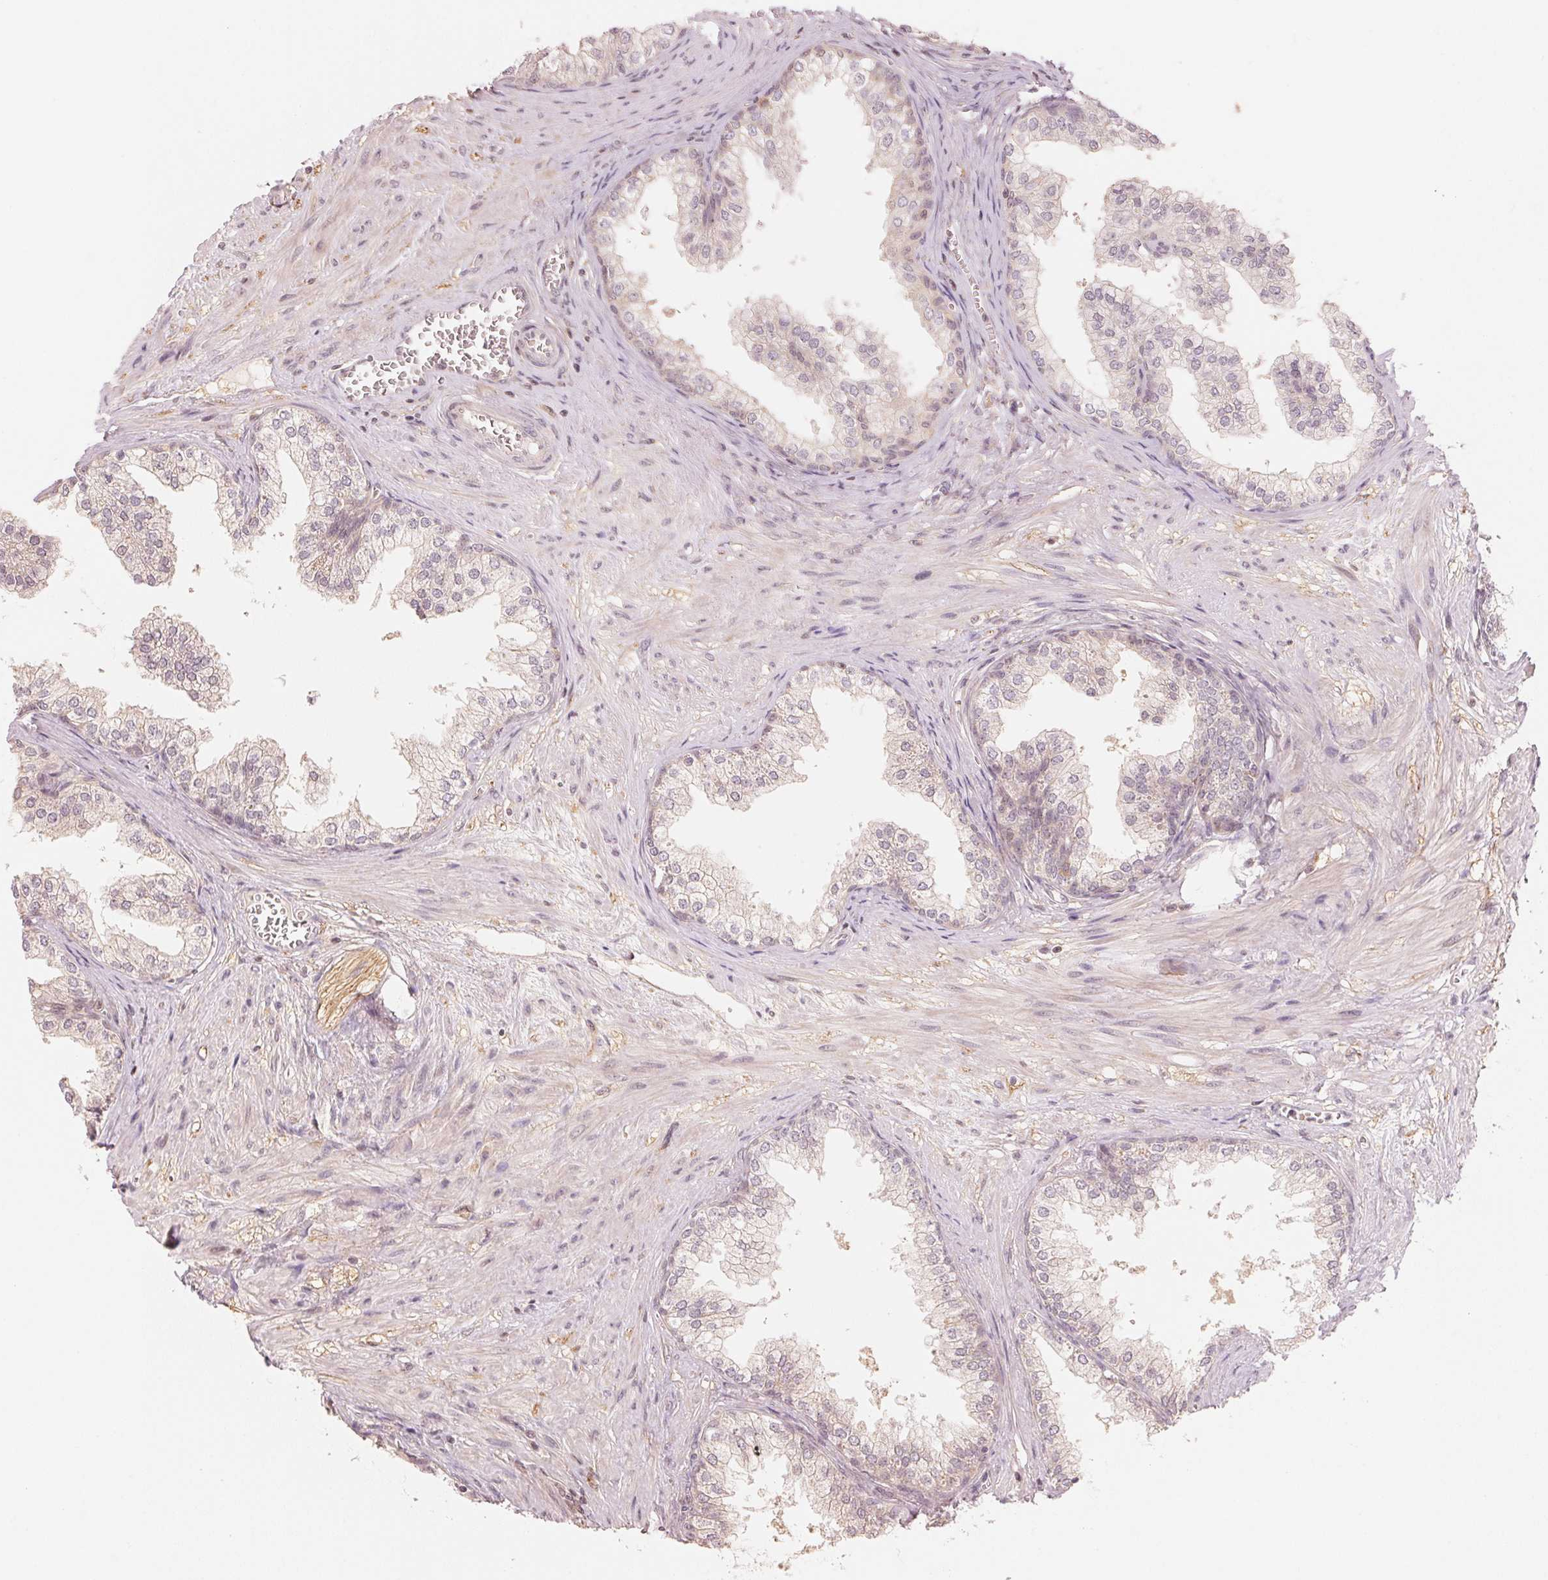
{"staining": {"intensity": "weak", "quantity": "25%-75%", "location": "cytoplasmic/membranous"}, "tissue": "prostate", "cell_type": "Glandular cells", "image_type": "normal", "snomed": [{"axis": "morphology", "description": "Normal tissue, NOS"}, {"axis": "topography", "description": "Prostate"}], "caption": "Glandular cells show low levels of weak cytoplasmic/membranous staining in about 25%-75% of cells in normal prostate. Immunohistochemistry (ihc) stains the protein of interest in brown and the nuclei are stained blue.", "gene": "PRKN", "patient": {"sex": "male", "age": 79}}